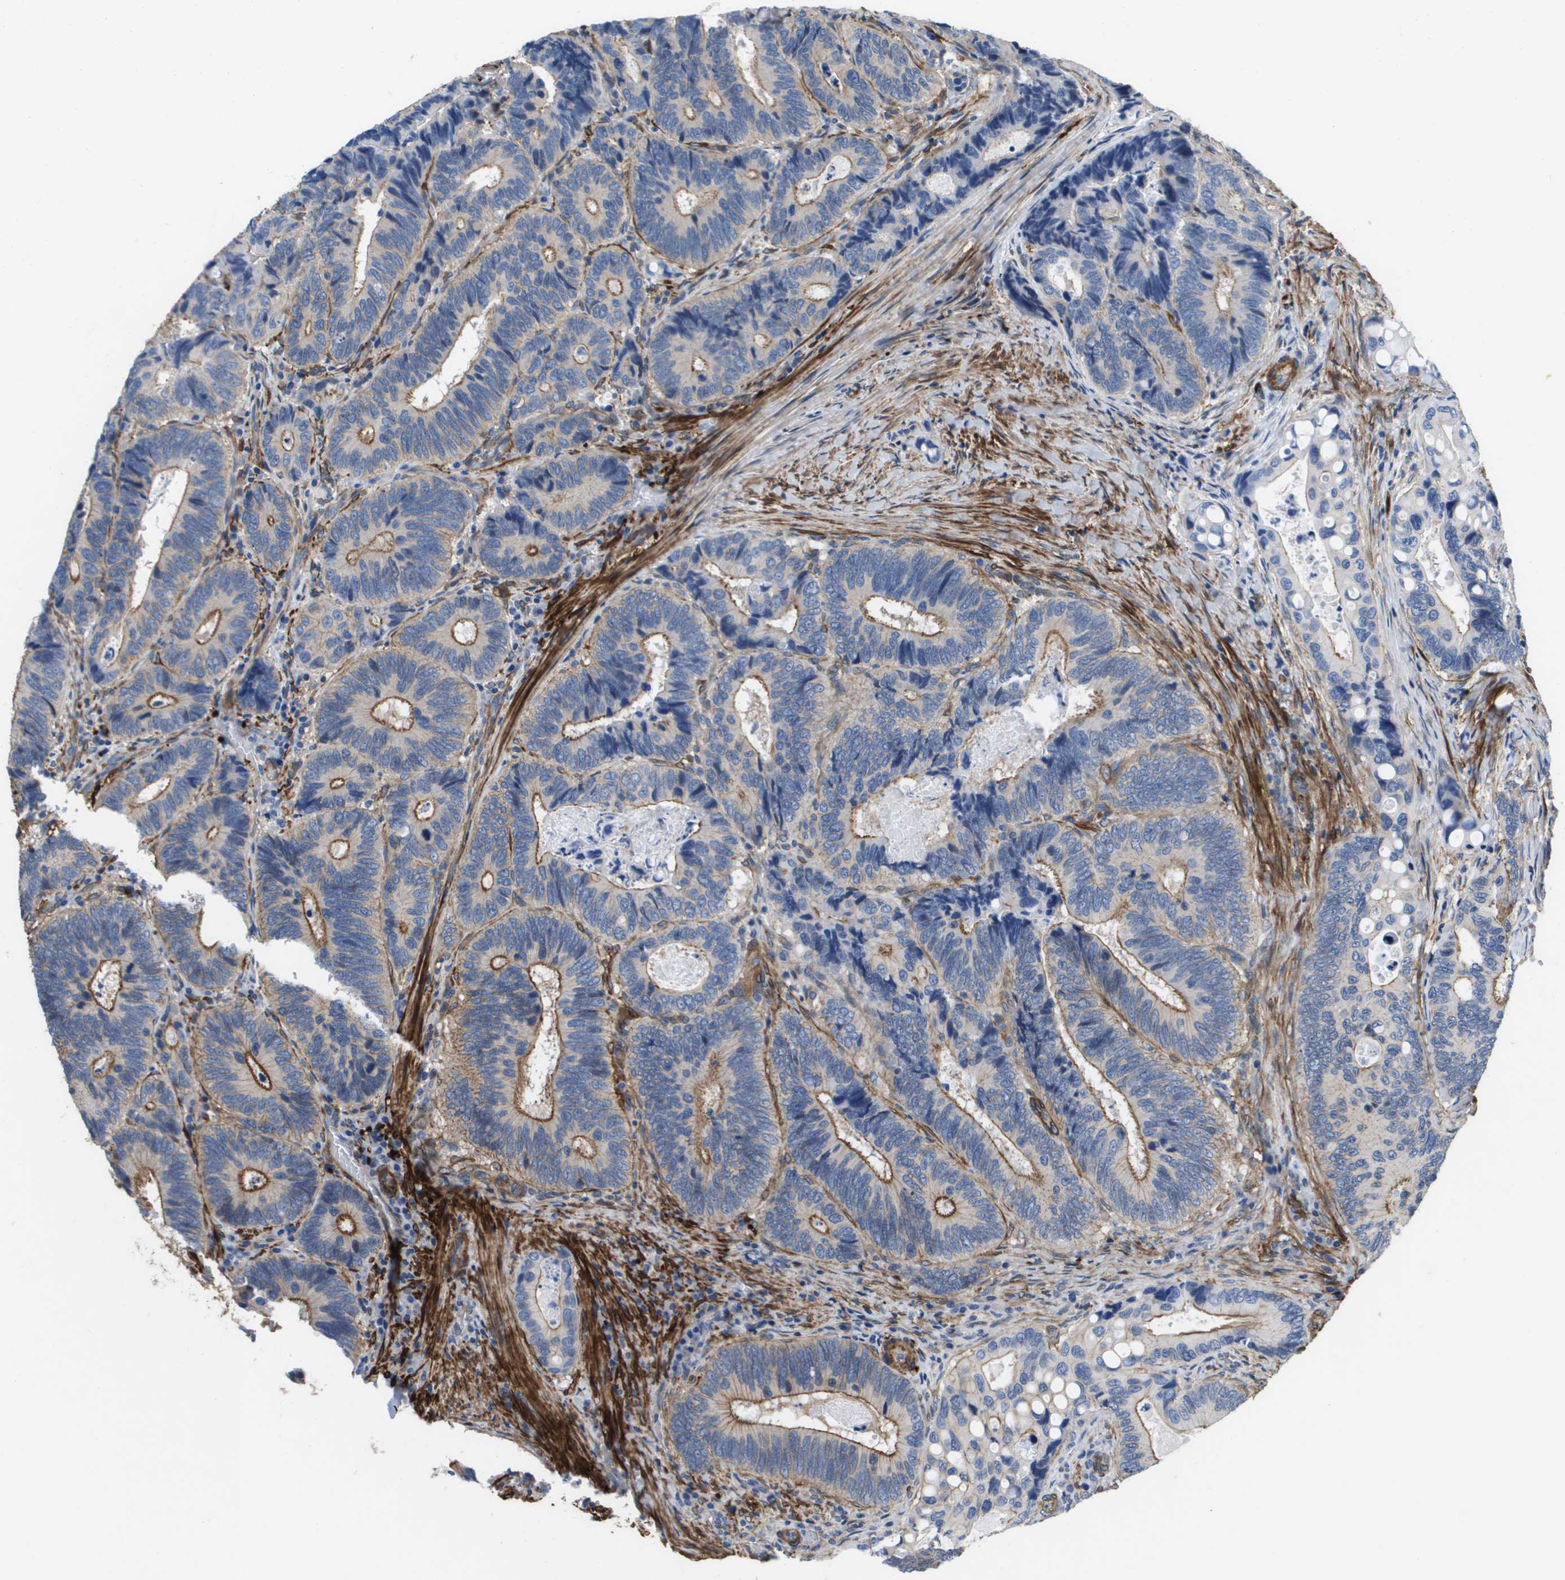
{"staining": {"intensity": "moderate", "quantity": "25%-75%", "location": "cytoplasmic/membranous"}, "tissue": "colorectal cancer", "cell_type": "Tumor cells", "image_type": "cancer", "snomed": [{"axis": "morphology", "description": "Inflammation, NOS"}, {"axis": "morphology", "description": "Adenocarcinoma, NOS"}, {"axis": "topography", "description": "Colon"}], "caption": "Brown immunohistochemical staining in human colorectal cancer demonstrates moderate cytoplasmic/membranous staining in about 25%-75% of tumor cells.", "gene": "LPP", "patient": {"sex": "male", "age": 72}}